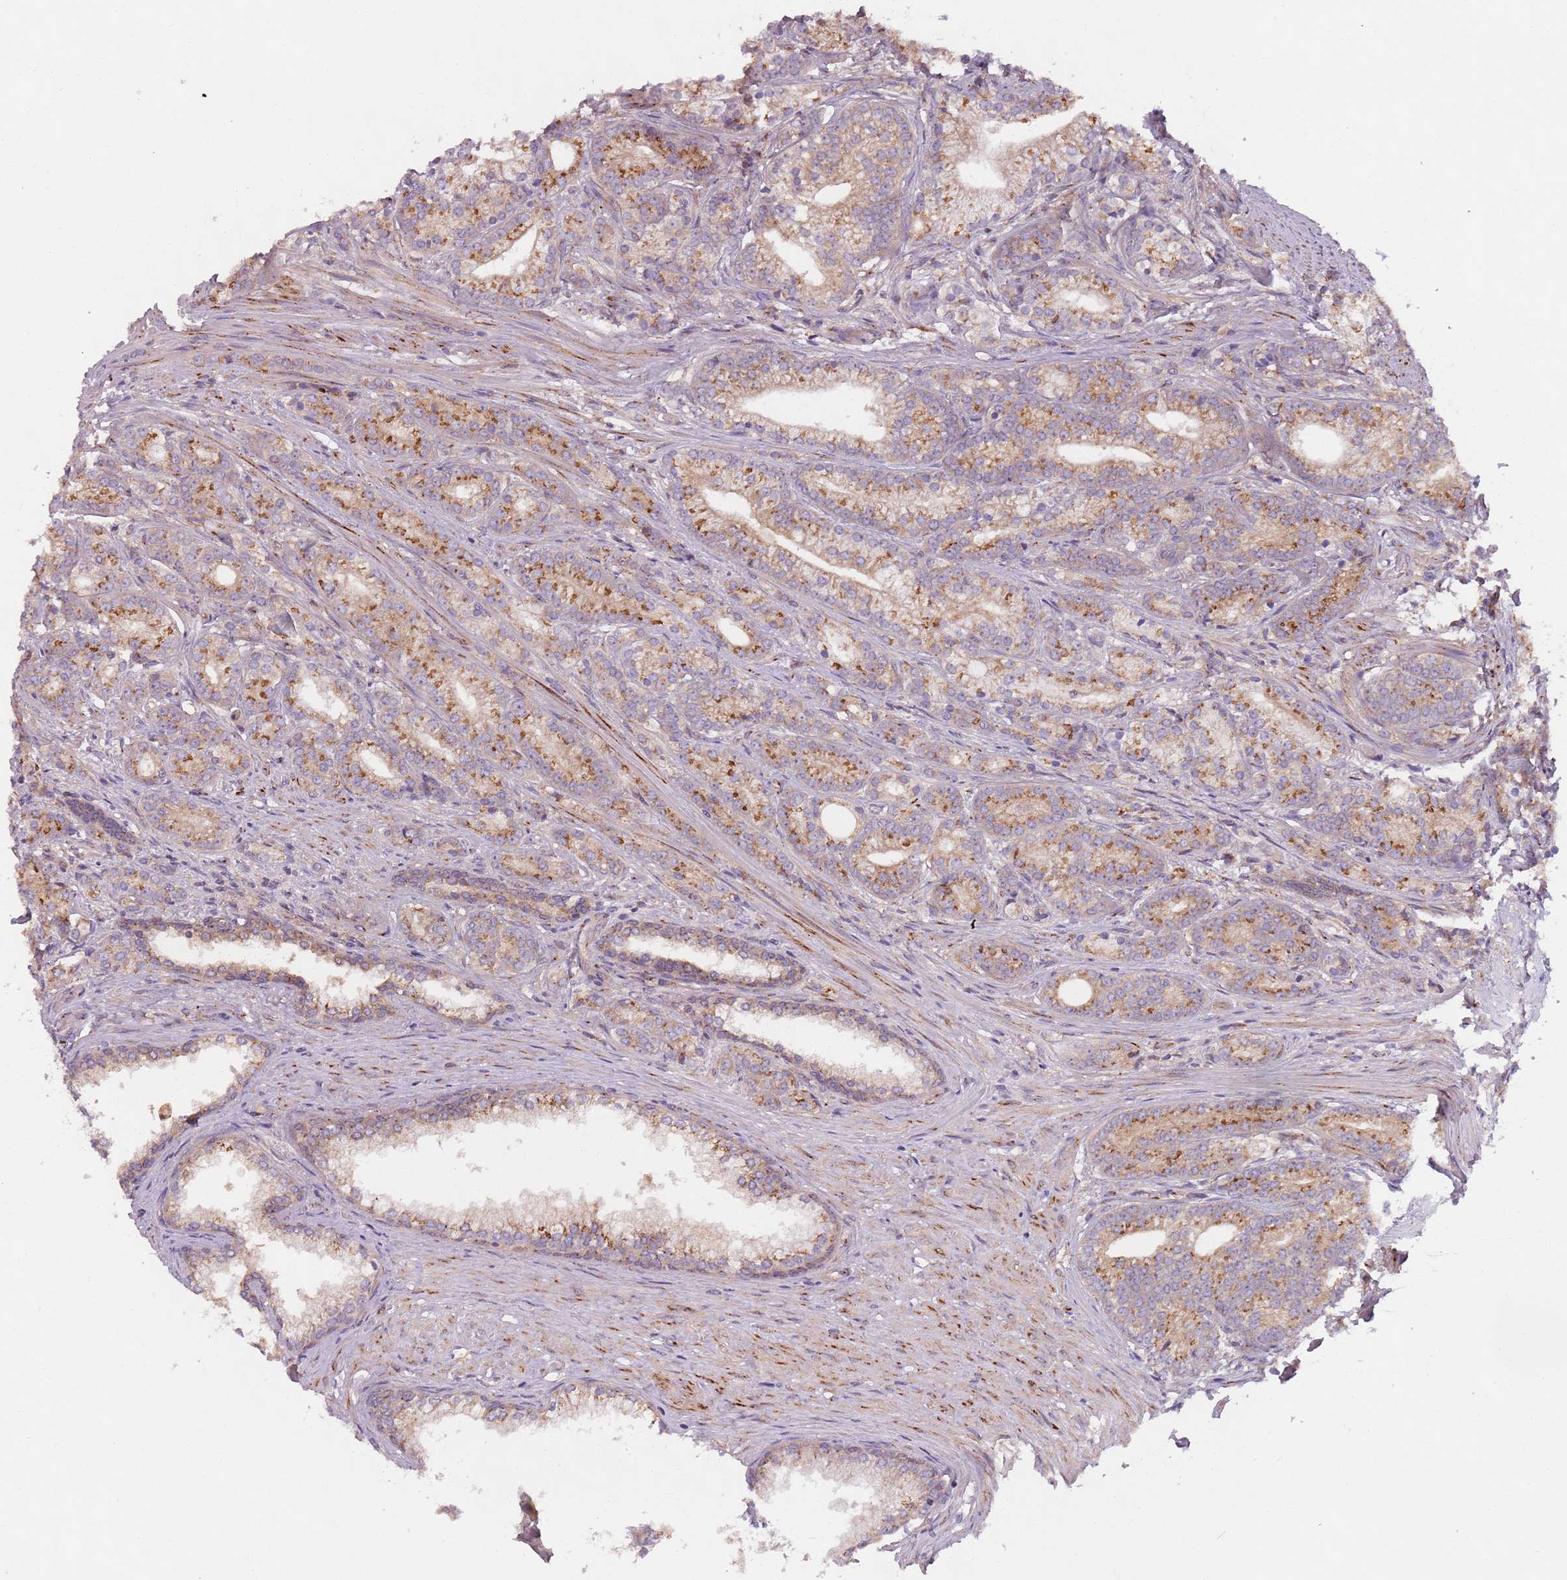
{"staining": {"intensity": "moderate", "quantity": "25%-75%", "location": "cytoplasmic/membranous"}, "tissue": "prostate cancer", "cell_type": "Tumor cells", "image_type": "cancer", "snomed": [{"axis": "morphology", "description": "Adenocarcinoma, Low grade"}, {"axis": "topography", "description": "Prostate"}], "caption": "Protein analysis of low-grade adenocarcinoma (prostate) tissue shows moderate cytoplasmic/membranous positivity in about 25%-75% of tumor cells. The staining was performed using DAB (3,3'-diaminobenzidine), with brown indicating positive protein expression. Nuclei are stained blue with hematoxylin.", "gene": "AKTIP", "patient": {"sex": "male", "age": 71}}